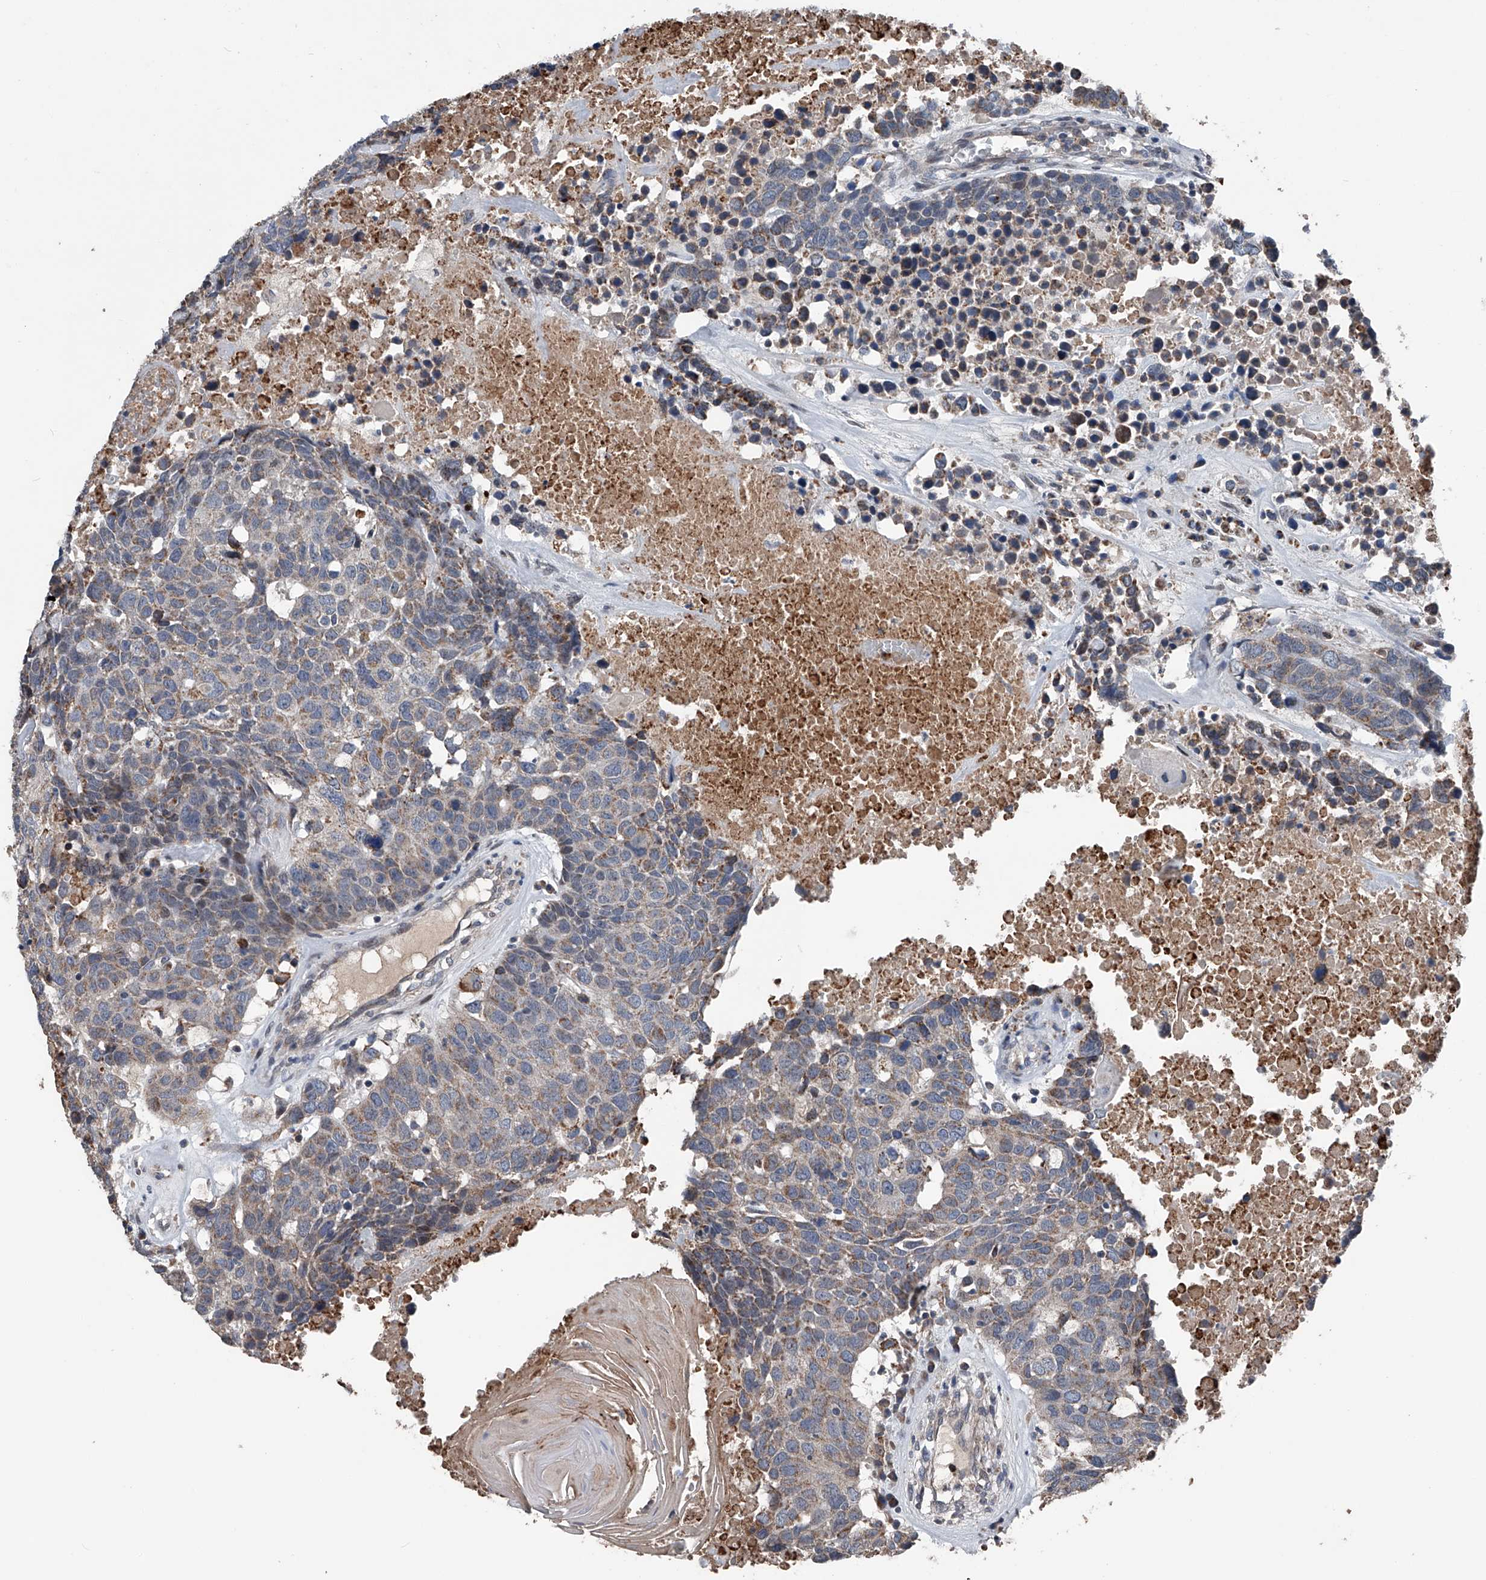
{"staining": {"intensity": "weak", "quantity": "25%-75%", "location": "cytoplasmic/membranous"}, "tissue": "head and neck cancer", "cell_type": "Tumor cells", "image_type": "cancer", "snomed": [{"axis": "morphology", "description": "Squamous cell carcinoma, NOS"}, {"axis": "topography", "description": "Head-Neck"}], "caption": "Weak cytoplasmic/membranous positivity for a protein is appreciated in approximately 25%-75% of tumor cells of head and neck squamous cell carcinoma using IHC.", "gene": "DST", "patient": {"sex": "male", "age": 66}}